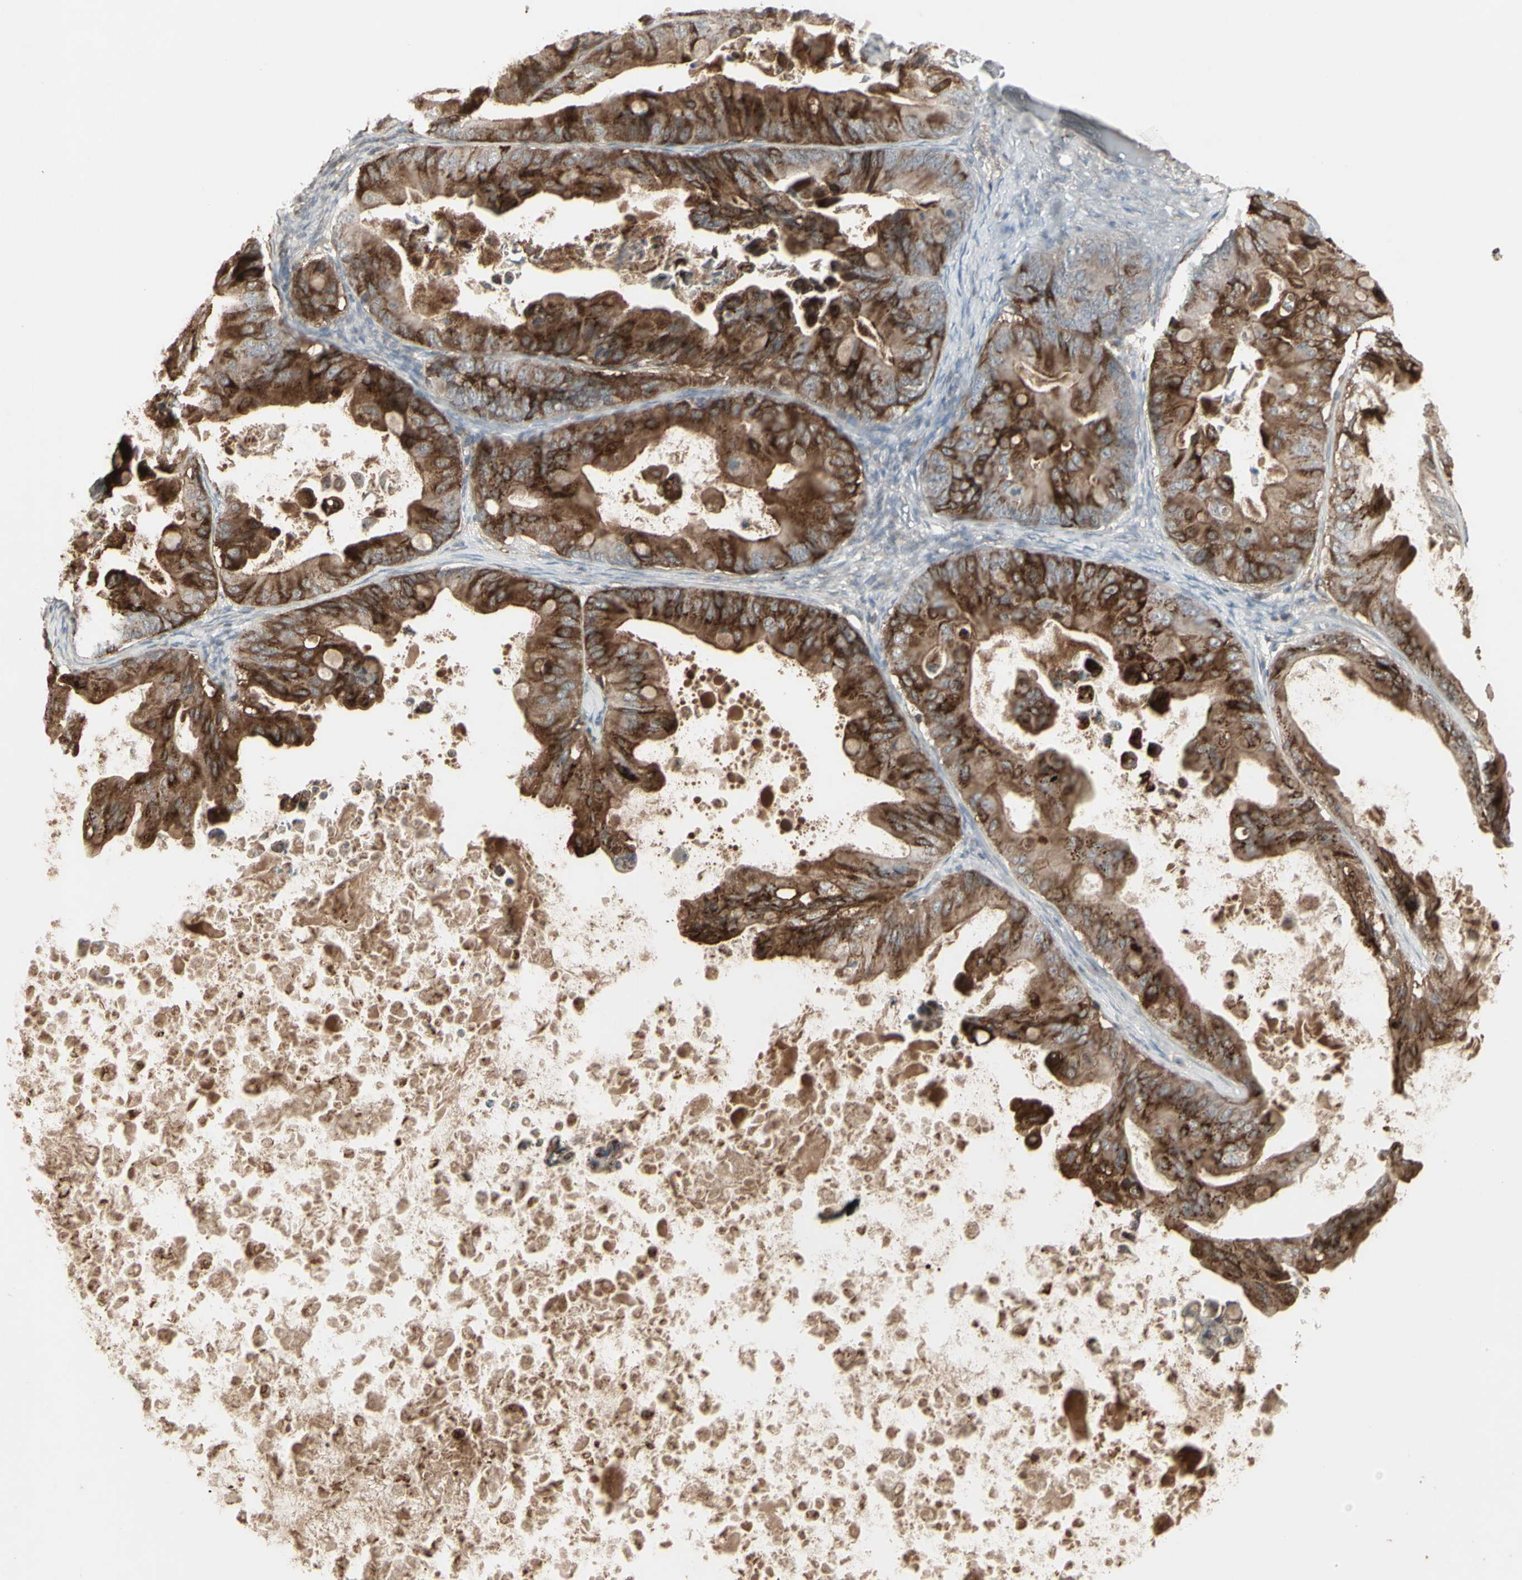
{"staining": {"intensity": "weak", "quantity": ">75%", "location": "cytoplasmic/membranous"}, "tissue": "ovarian cancer", "cell_type": "Tumor cells", "image_type": "cancer", "snomed": [{"axis": "morphology", "description": "Cystadenocarcinoma, mucinous, NOS"}, {"axis": "topography", "description": "Ovary"}], "caption": "The immunohistochemical stain labels weak cytoplasmic/membranous staining in tumor cells of ovarian cancer (mucinous cystadenocarcinoma) tissue. (IHC, brightfield microscopy, high magnification).", "gene": "CSK", "patient": {"sex": "female", "age": 37}}